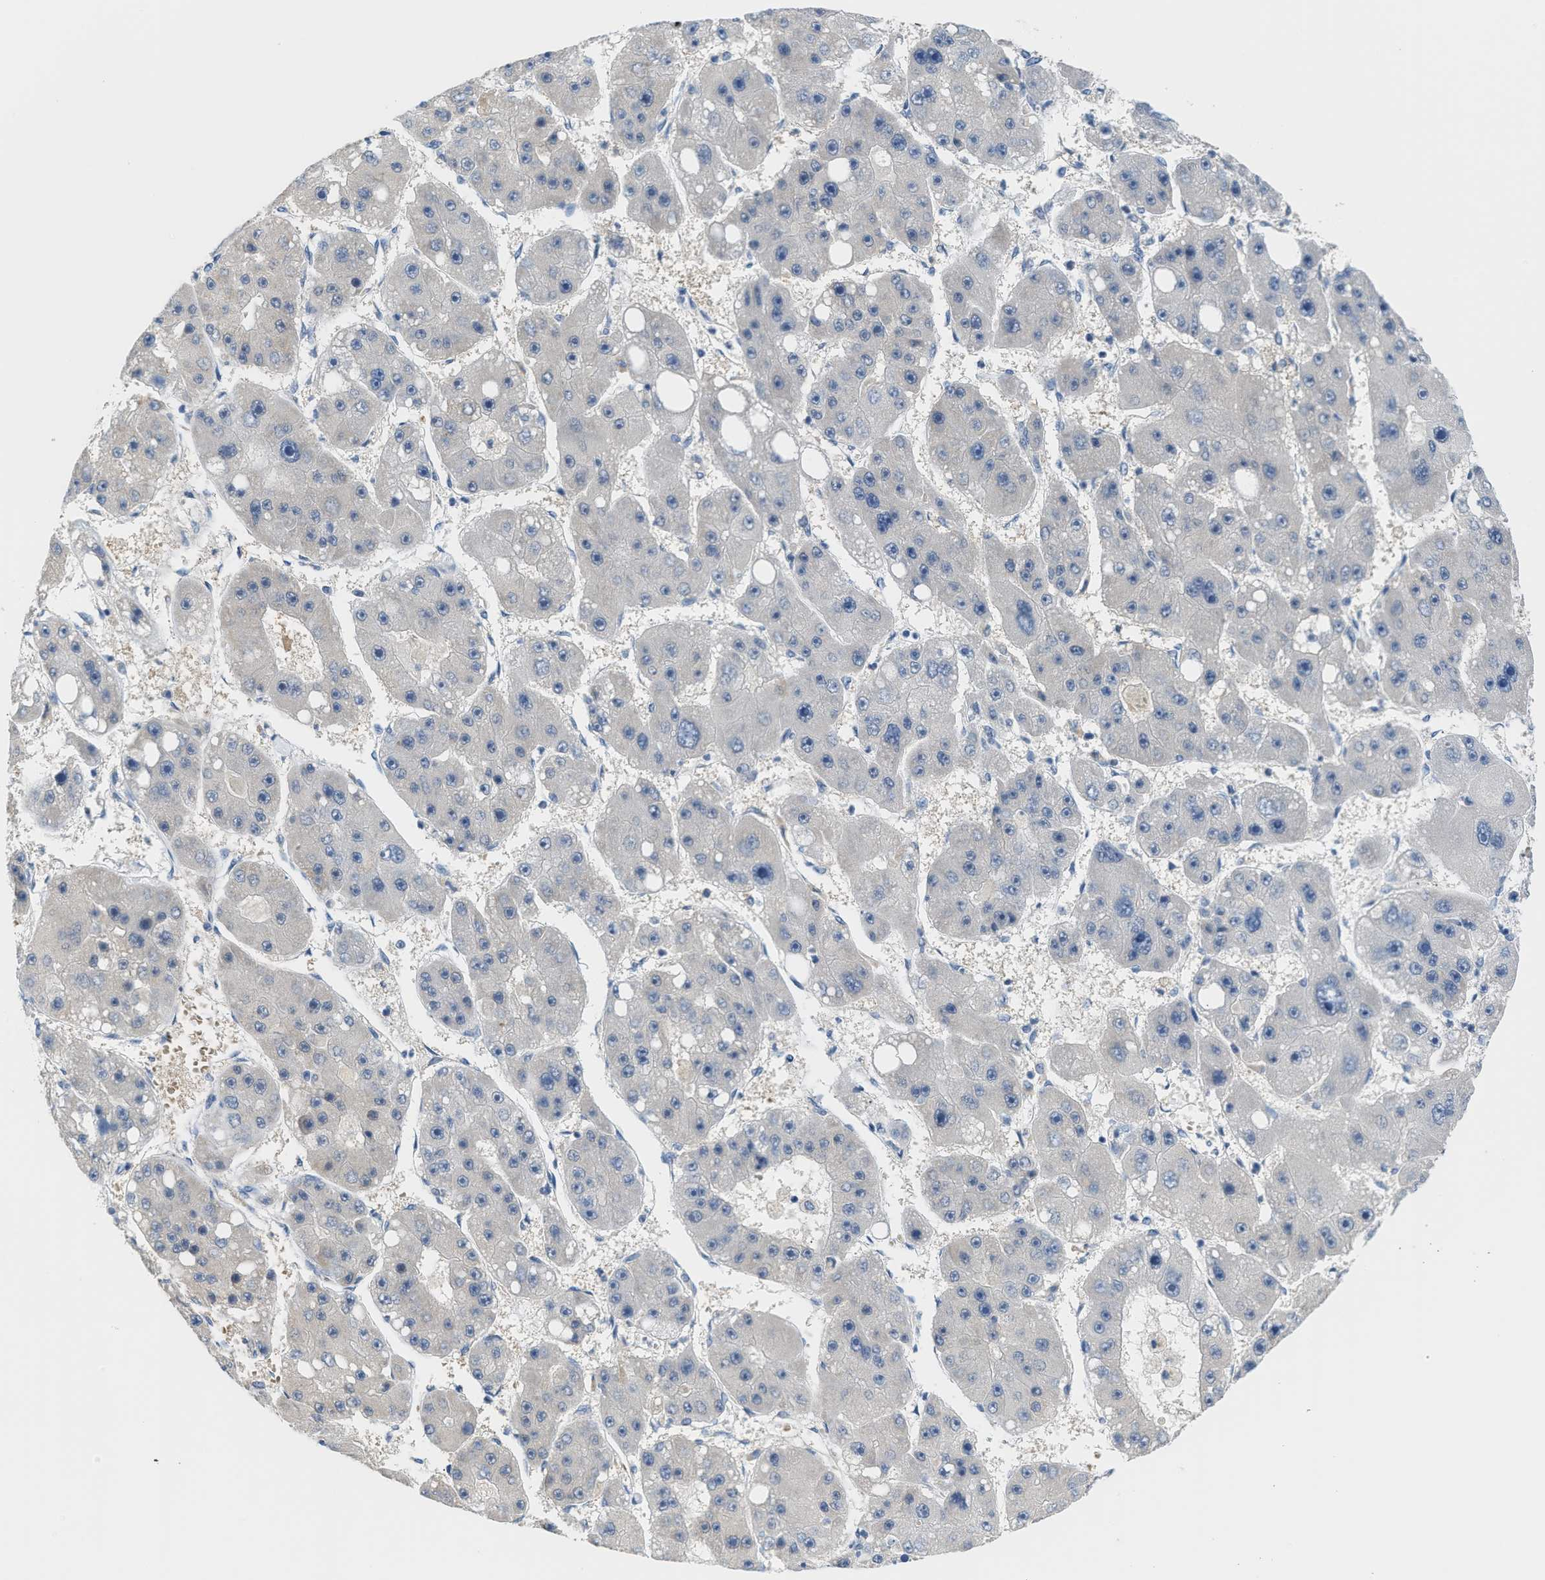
{"staining": {"intensity": "weak", "quantity": ">75%", "location": "cytoplasmic/membranous"}, "tissue": "liver cancer", "cell_type": "Tumor cells", "image_type": "cancer", "snomed": [{"axis": "morphology", "description": "Carcinoma, Hepatocellular, NOS"}, {"axis": "topography", "description": "Liver"}], "caption": "A brown stain labels weak cytoplasmic/membranous positivity of a protein in liver cancer tumor cells. The protein is stained brown, and the nuclei are stained in blue (DAB (3,3'-diaminobenzidine) IHC with brightfield microscopy, high magnification).", "gene": "PSAT1", "patient": {"sex": "female", "age": 61}}